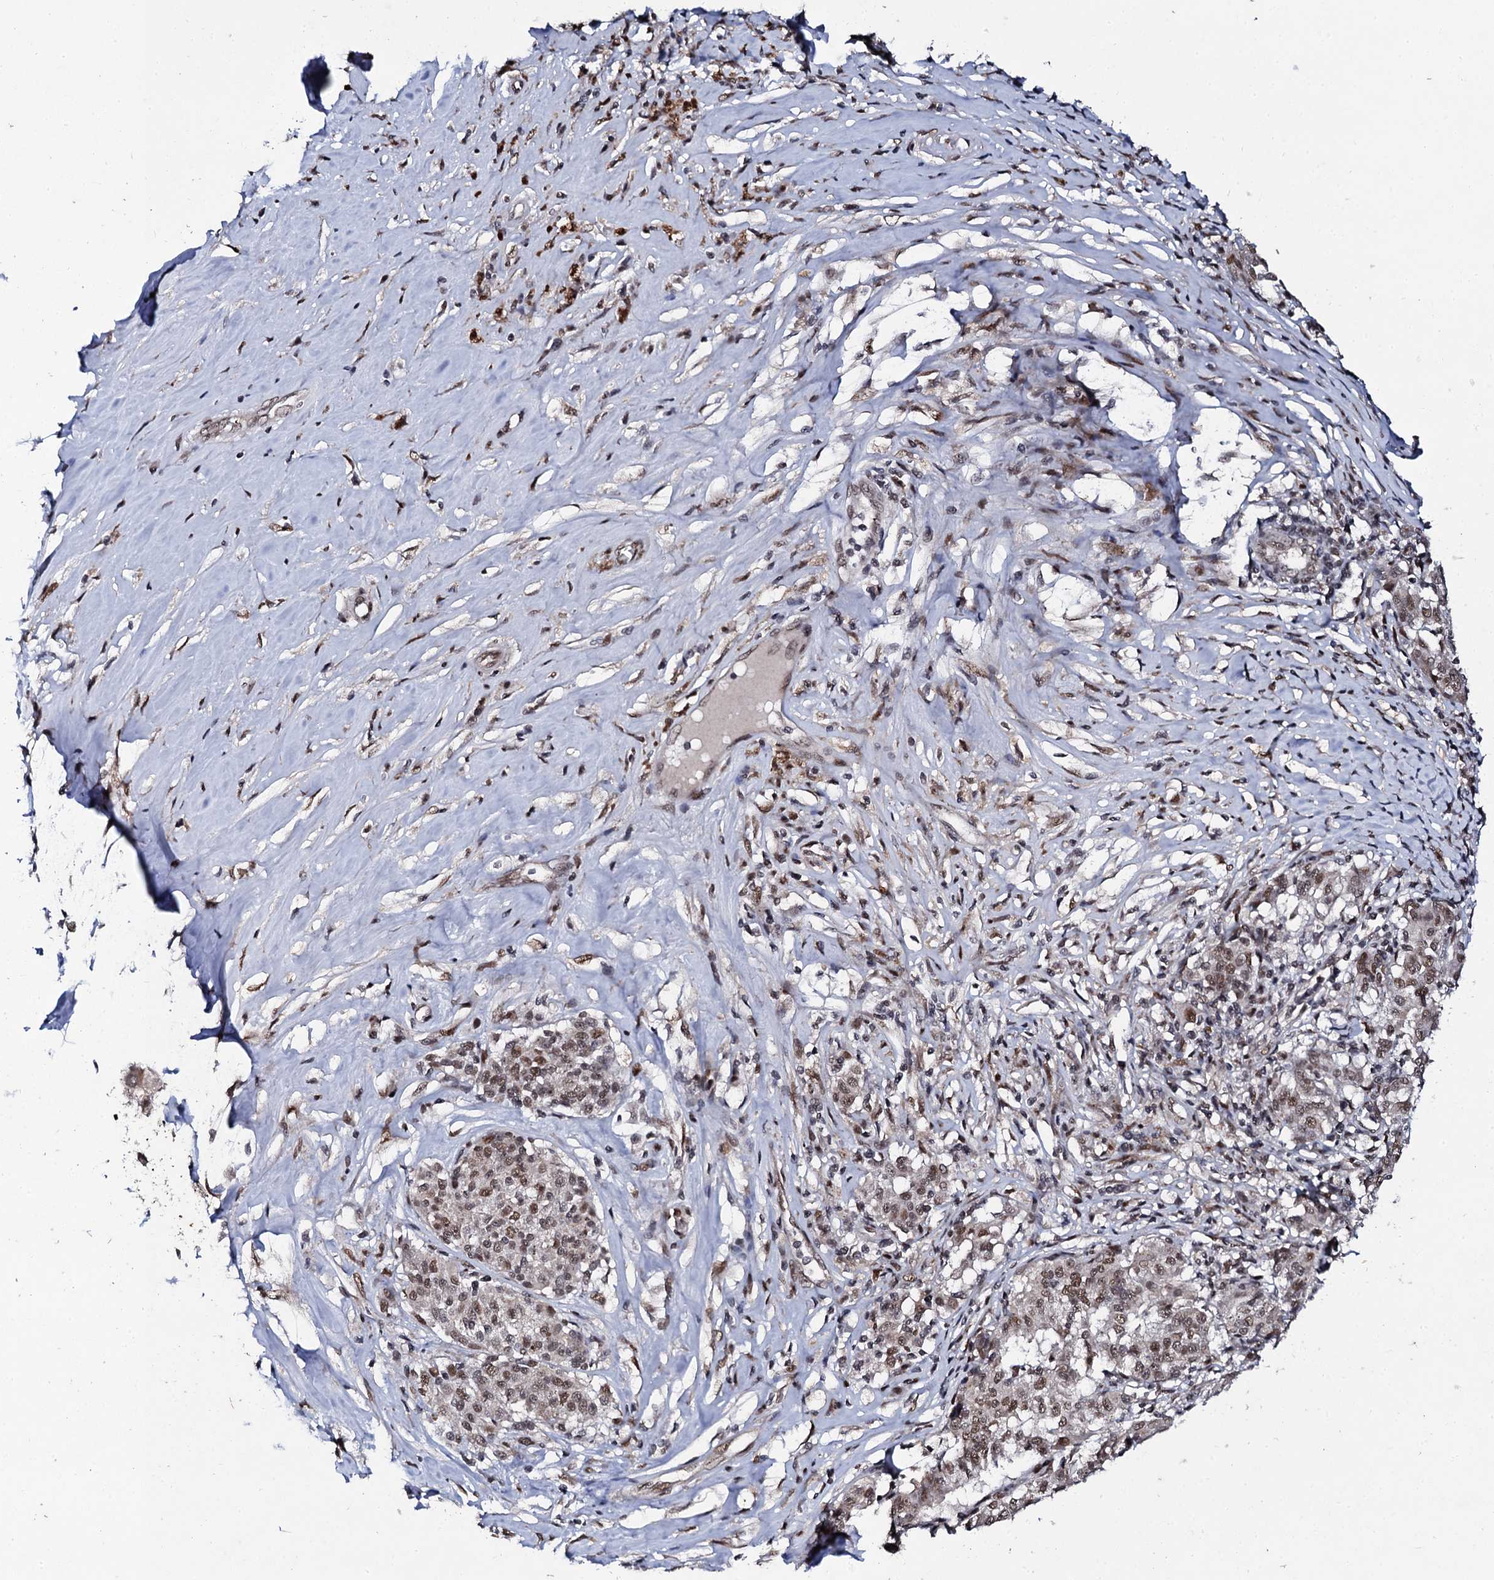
{"staining": {"intensity": "moderate", "quantity": ">75%", "location": "nuclear"}, "tissue": "melanoma", "cell_type": "Tumor cells", "image_type": "cancer", "snomed": [{"axis": "morphology", "description": "Malignant melanoma, NOS"}, {"axis": "topography", "description": "Skin"}], "caption": "A histopathology image of melanoma stained for a protein reveals moderate nuclear brown staining in tumor cells. The staining is performed using DAB (3,3'-diaminobenzidine) brown chromogen to label protein expression. The nuclei are counter-stained blue using hematoxylin.", "gene": "CSTF3", "patient": {"sex": "female", "age": 72}}